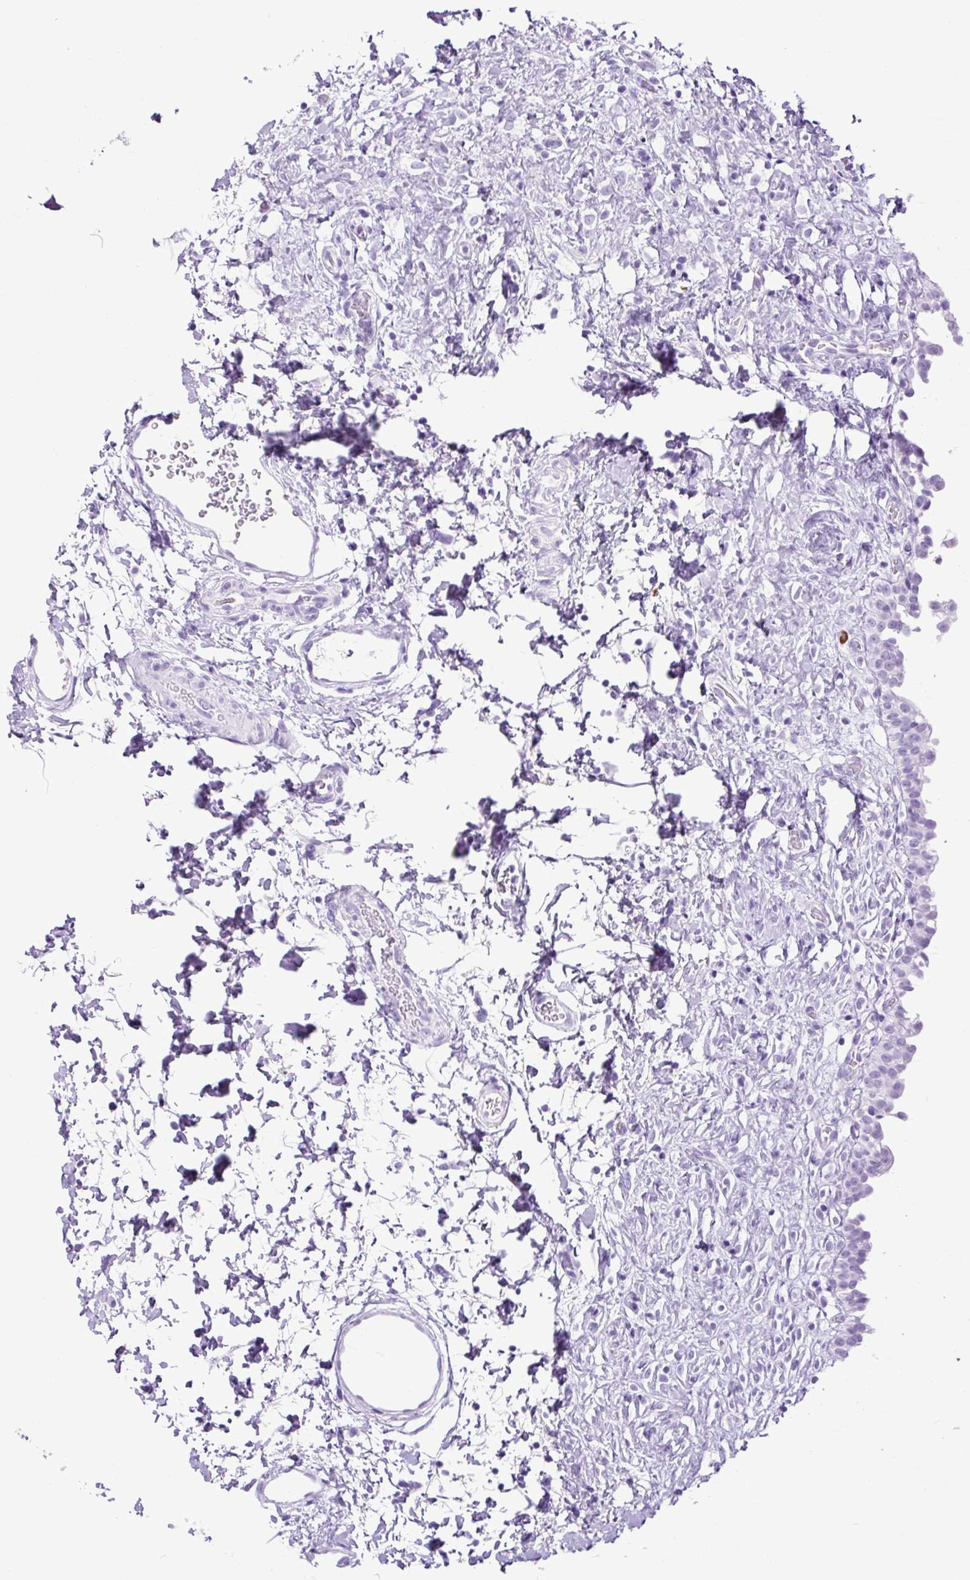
{"staining": {"intensity": "strong", "quantity": "<25%", "location": "nuclear"}, "tissue": "urinary bladder", "cell_type": "Urothelial cells", "image_type": "normal", "snomed": [{"axis": "morphology", "description": "Normal tissue, NOS"}, {"axis": "topography", "description": "Urinary bladder"}], "caption": "Protein staining demonstrates strong nuclear positivity in about <25% of urothelial cells in normal urinary bladder. The staining was performed using DAB (3,3'-diaminobenzidine) to visualize the protein expression in brown, while the nuclei were stained in blue with hematoxylin (Magnification: 20x).", "gene": "RACGAP1", "patient": {"sex": "male", "age": 51}}